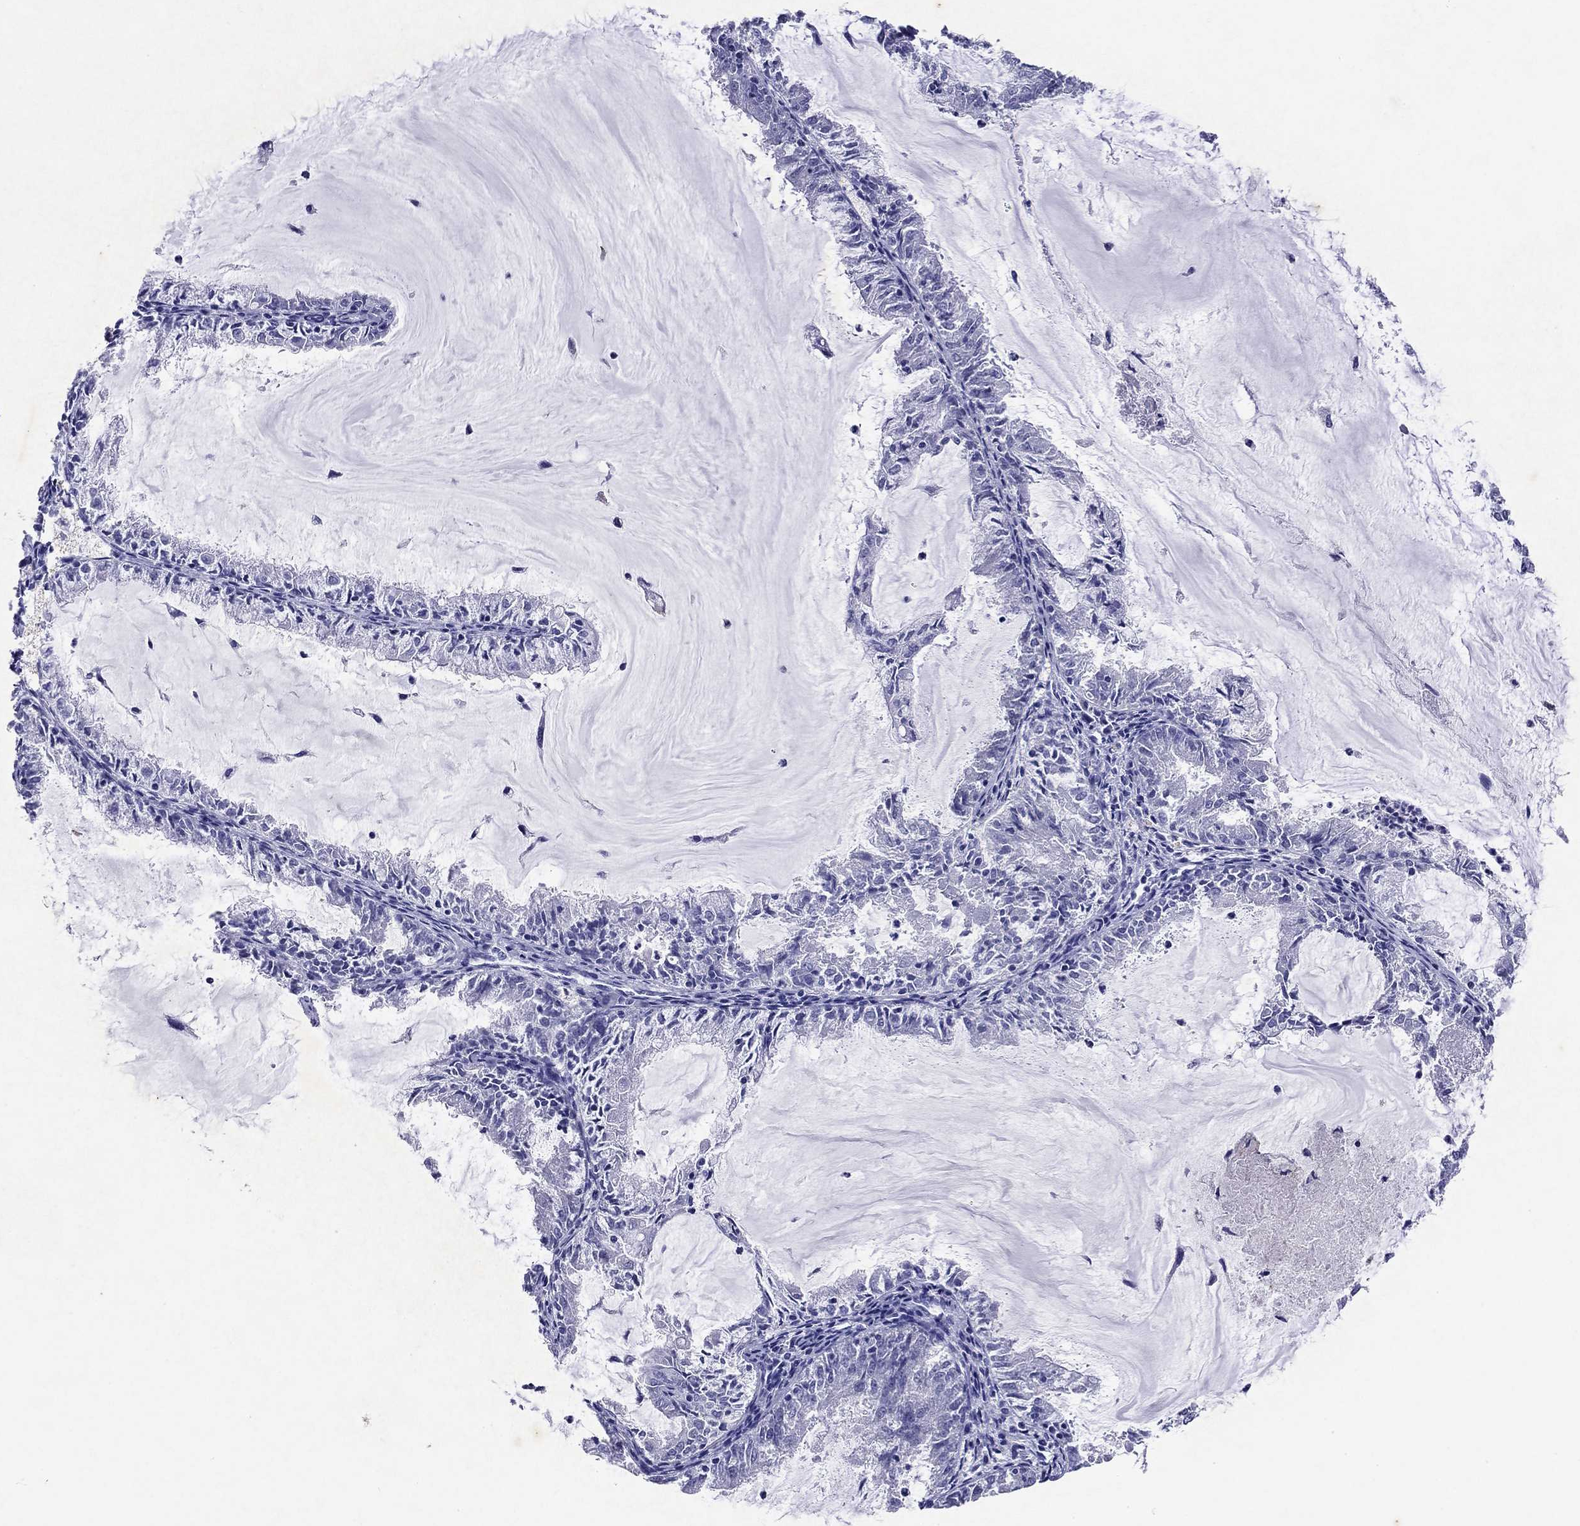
{"staining": {"intensity": "negative", "quantity": "none", "location": "none"}, "tissue": "endometrial cancer", "cell_type": "Tumor cells", "image_type": "cancer", "snomed": [{"axis": "morphology", "description": "Adenocarcinoma, NOS"}, {"axis": "topography", "description": "Endometrium"}], "caption": "IHC of human endometrial adenocarcinoma reveals no expression in tumor cells.", "gene": "ARMC12", "patient": {"sex": "female", "age": 57}}